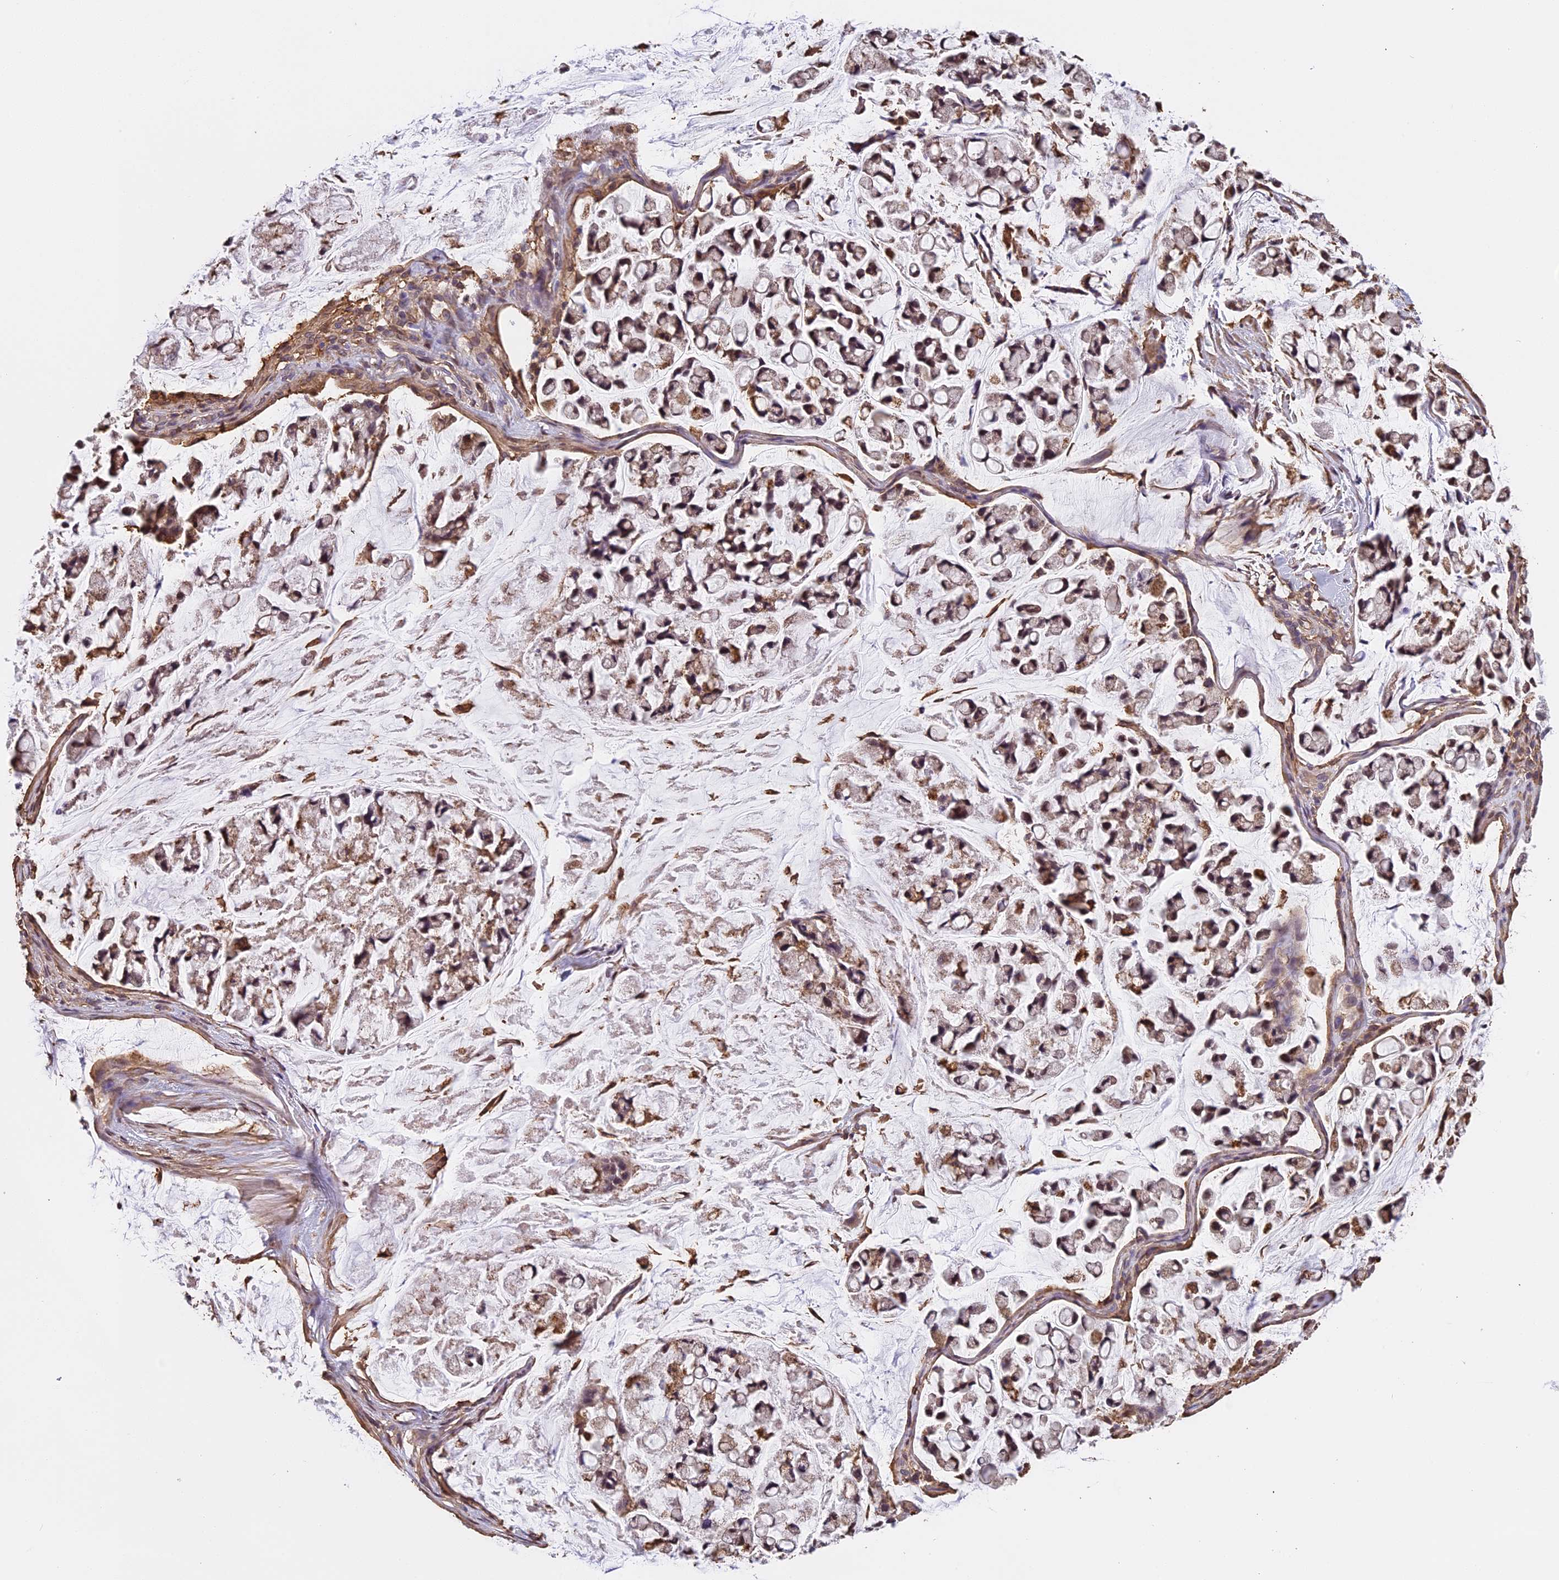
{"staining": {"intensity": "weak", "quantity": "25%-75%", "location": "cytoplasmic/membranous"}, "tissue": "stomach cancer", "cell_type": "Tumor cells", "image_type": "cancer", "snomed": [{"axis": "morphology", "description": "Adenocarcinoma, NOS"}, {"axis": "topography", "description": "Stomach, lower"}], "caption": "Stomach adenocarcinoma tissue displays weak cytoplasmic/membranous positivity in approximately 25%-75% of tumor cells, visualized by immunohistochemistry. (DAB IHC, brown staining for protein, blue staining for nuclei).", "gene": "TMEM255B", "patient": {"sex": "male", "age": 67}}